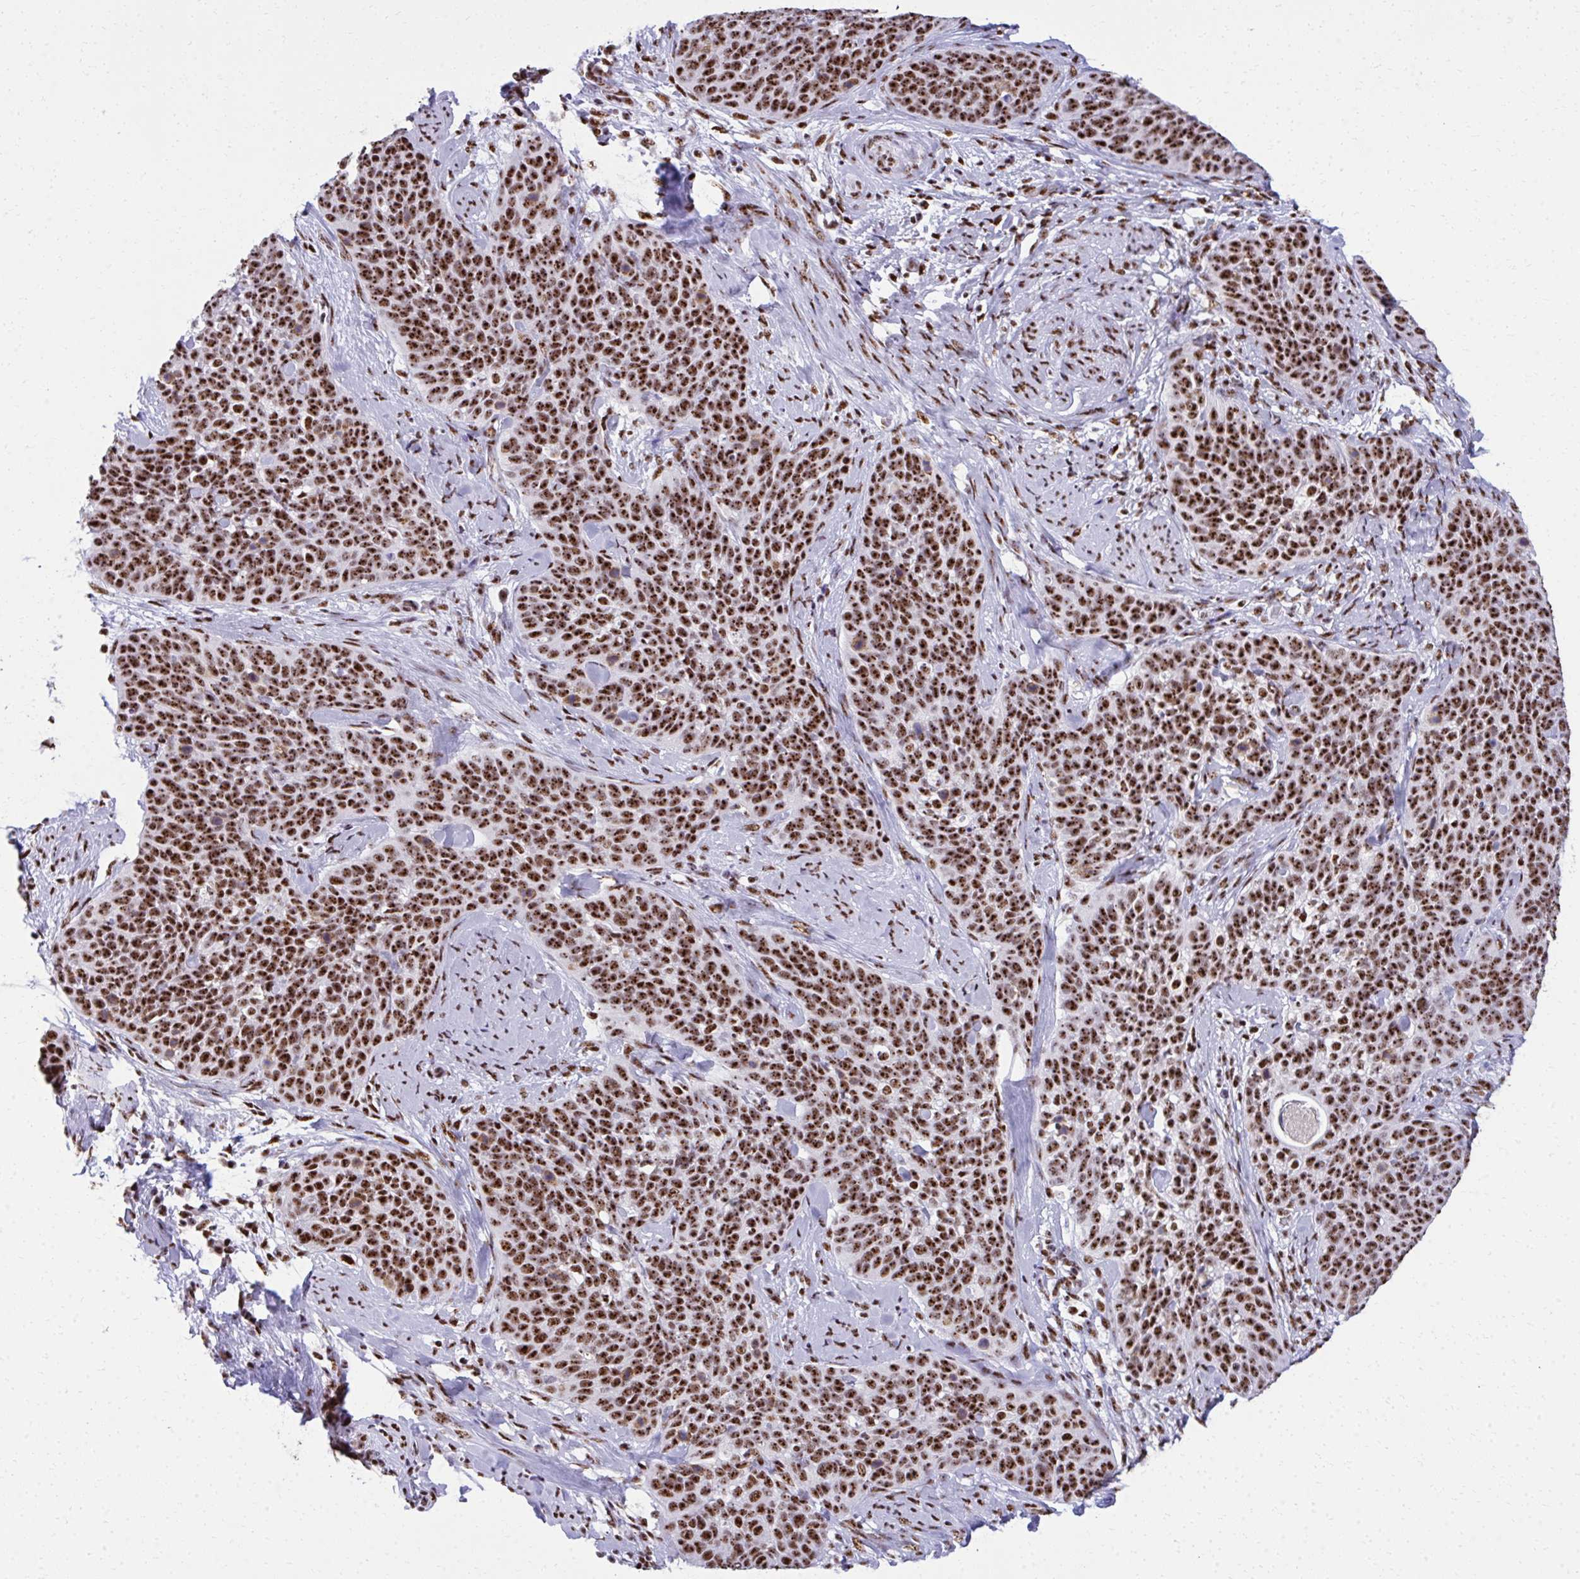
{"staining": {"intensity": "strong", "quantity": ">75%", "location": "nuclear"}, "tissue": "cervical cancer", "cell_type": "Tumor cells", "image_type": "cancer", "snomed": [{"axis": "morphology", "description": "Squamous cell carcinoma, NOS"}, {"axis": "topography", "description": "Cervix"}], "caption": "Protein expression analysis of human cervical cancer reveals strong nuclear staining in about >75% of tumor cells.", "gene": "PELP1", "patient": {"sex": "female", "age": 69}}